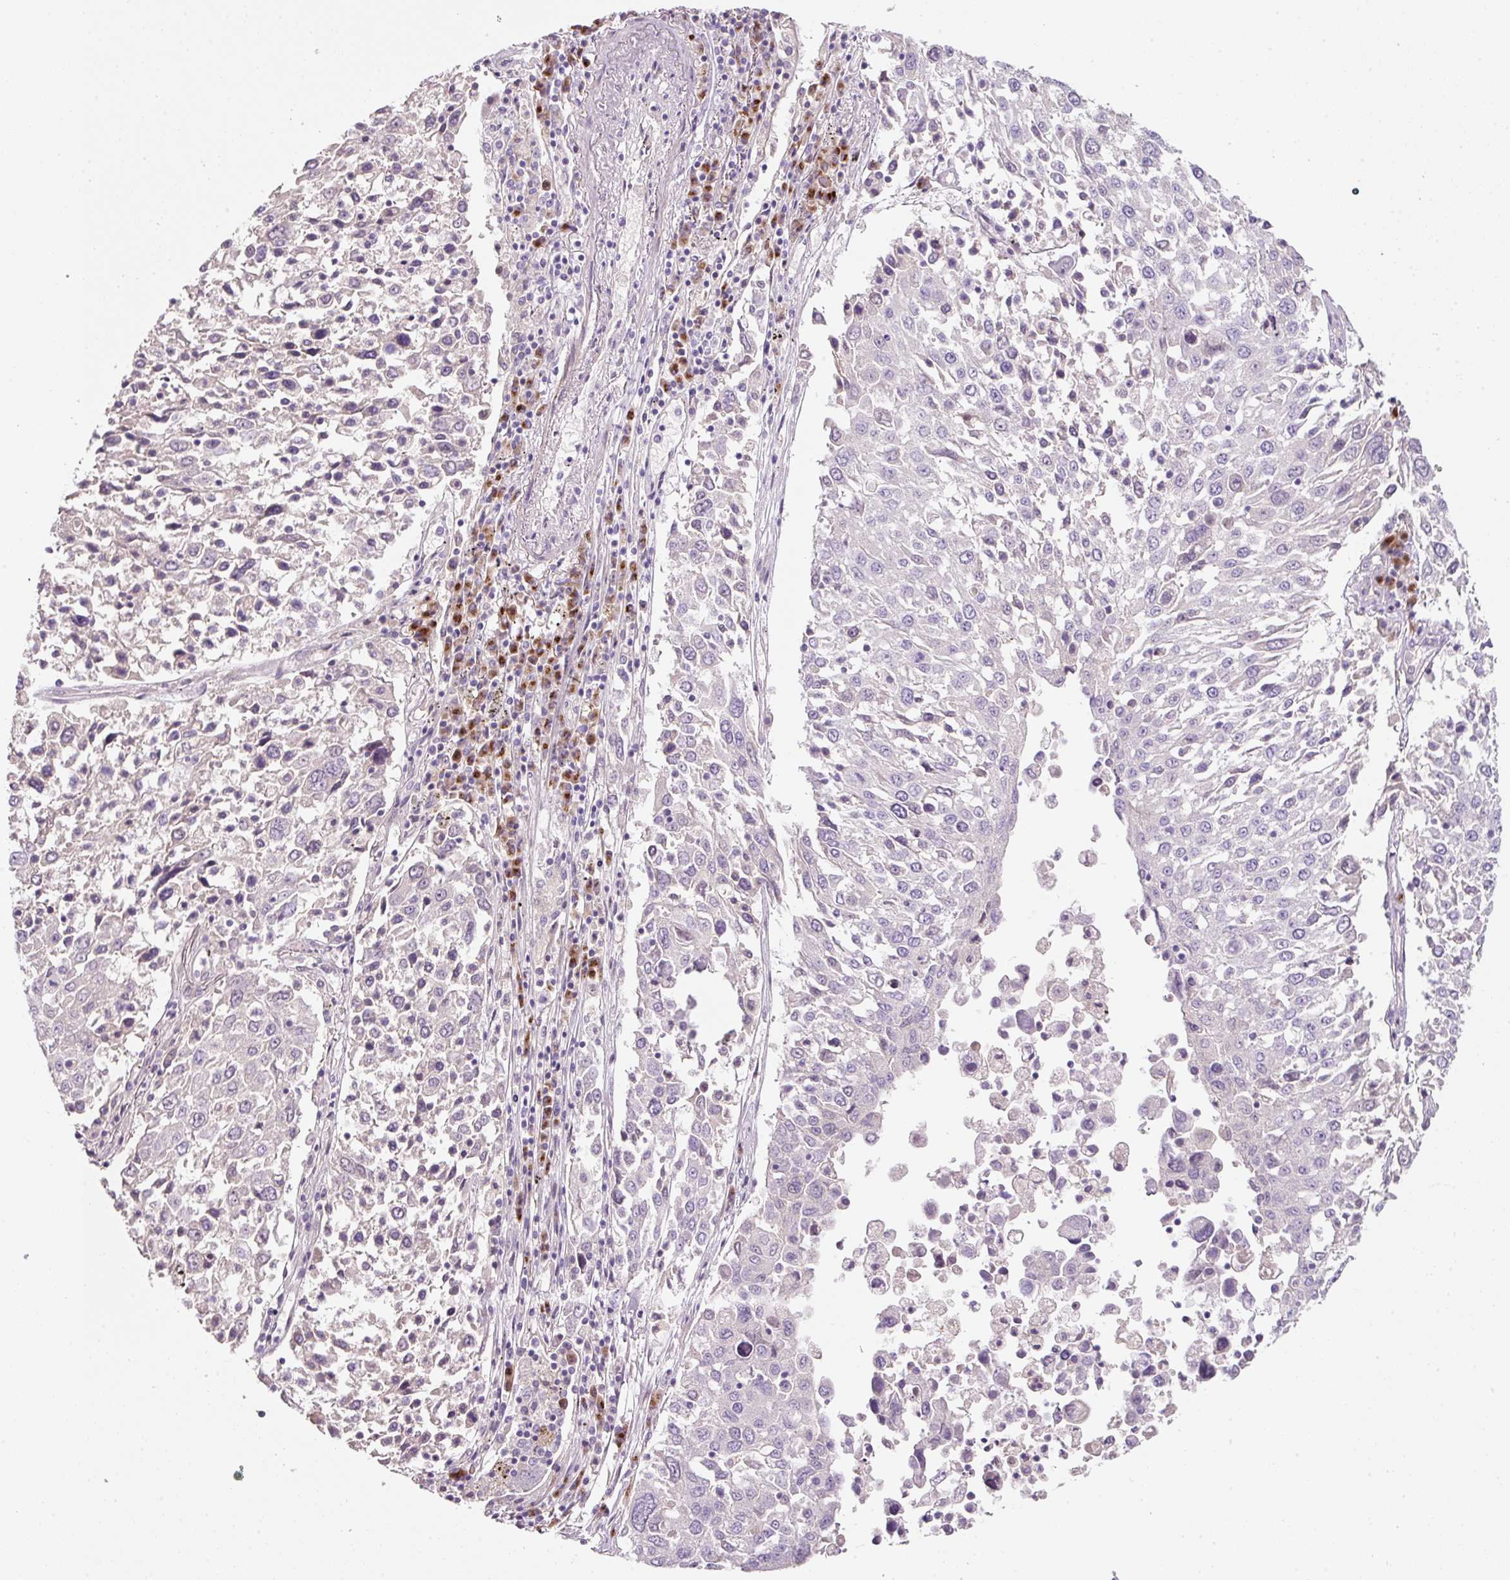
{"staining": {"intensity": "negative", "quantity": "none", "location": "none"}, "tissue": "lung cancer", "cell_type": "Tumor cells", "image_type": "cancer", "snomed": [{"axis": "morphology", "description": "Squamous cell carcinoma, NOS"}, {"axis": "topography", "description": "Lung"}], "caption": "Tumor cells show no significant protein positivity in lung cancer. (Stains: DAB (3,3'-diaminobenzidine) immunohistochemistry (IHC) with hematoxylin counter stain, Microscopy: brightfield microscopy at high magnification).", "gene": "NBPF11", "patient": {"sex": "male", "age": 65}}